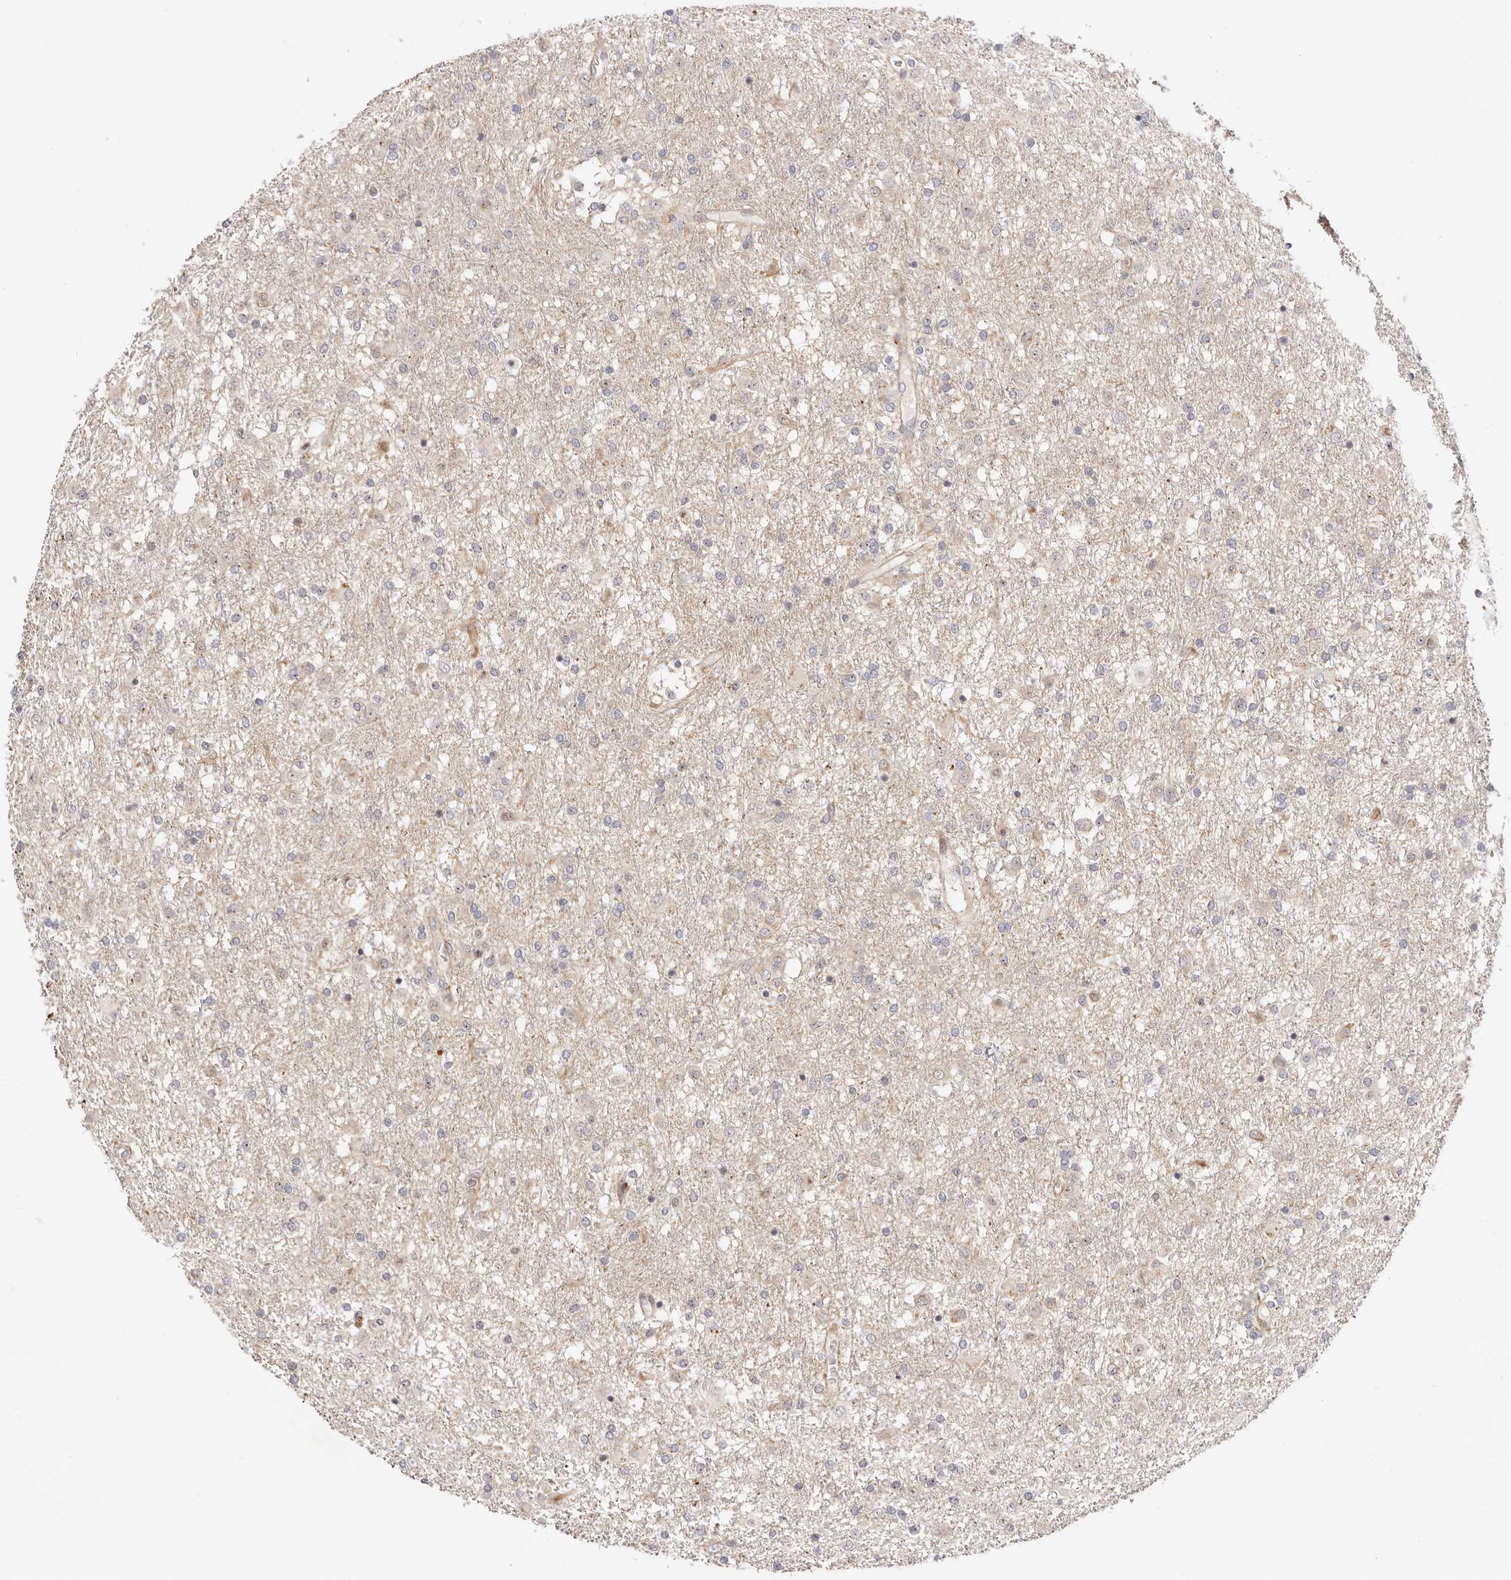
{"staining": {"intensity": "negative", "quantity": "none", "location": "none"}, "tissue": "glioma", "cell_type": "Tumor cells", "image_type": "cancer", "snomed": [{"axis": "morphology", "description": "Glioma, malignant, Low grade"}, {"axis": "topography", "description": "Brain"}], "caption": "The histopathology image shows no significant positivity in tumor cells of glioma.", "gene": "ODF2L", "patient": {"sex": "male", "age": 65}}